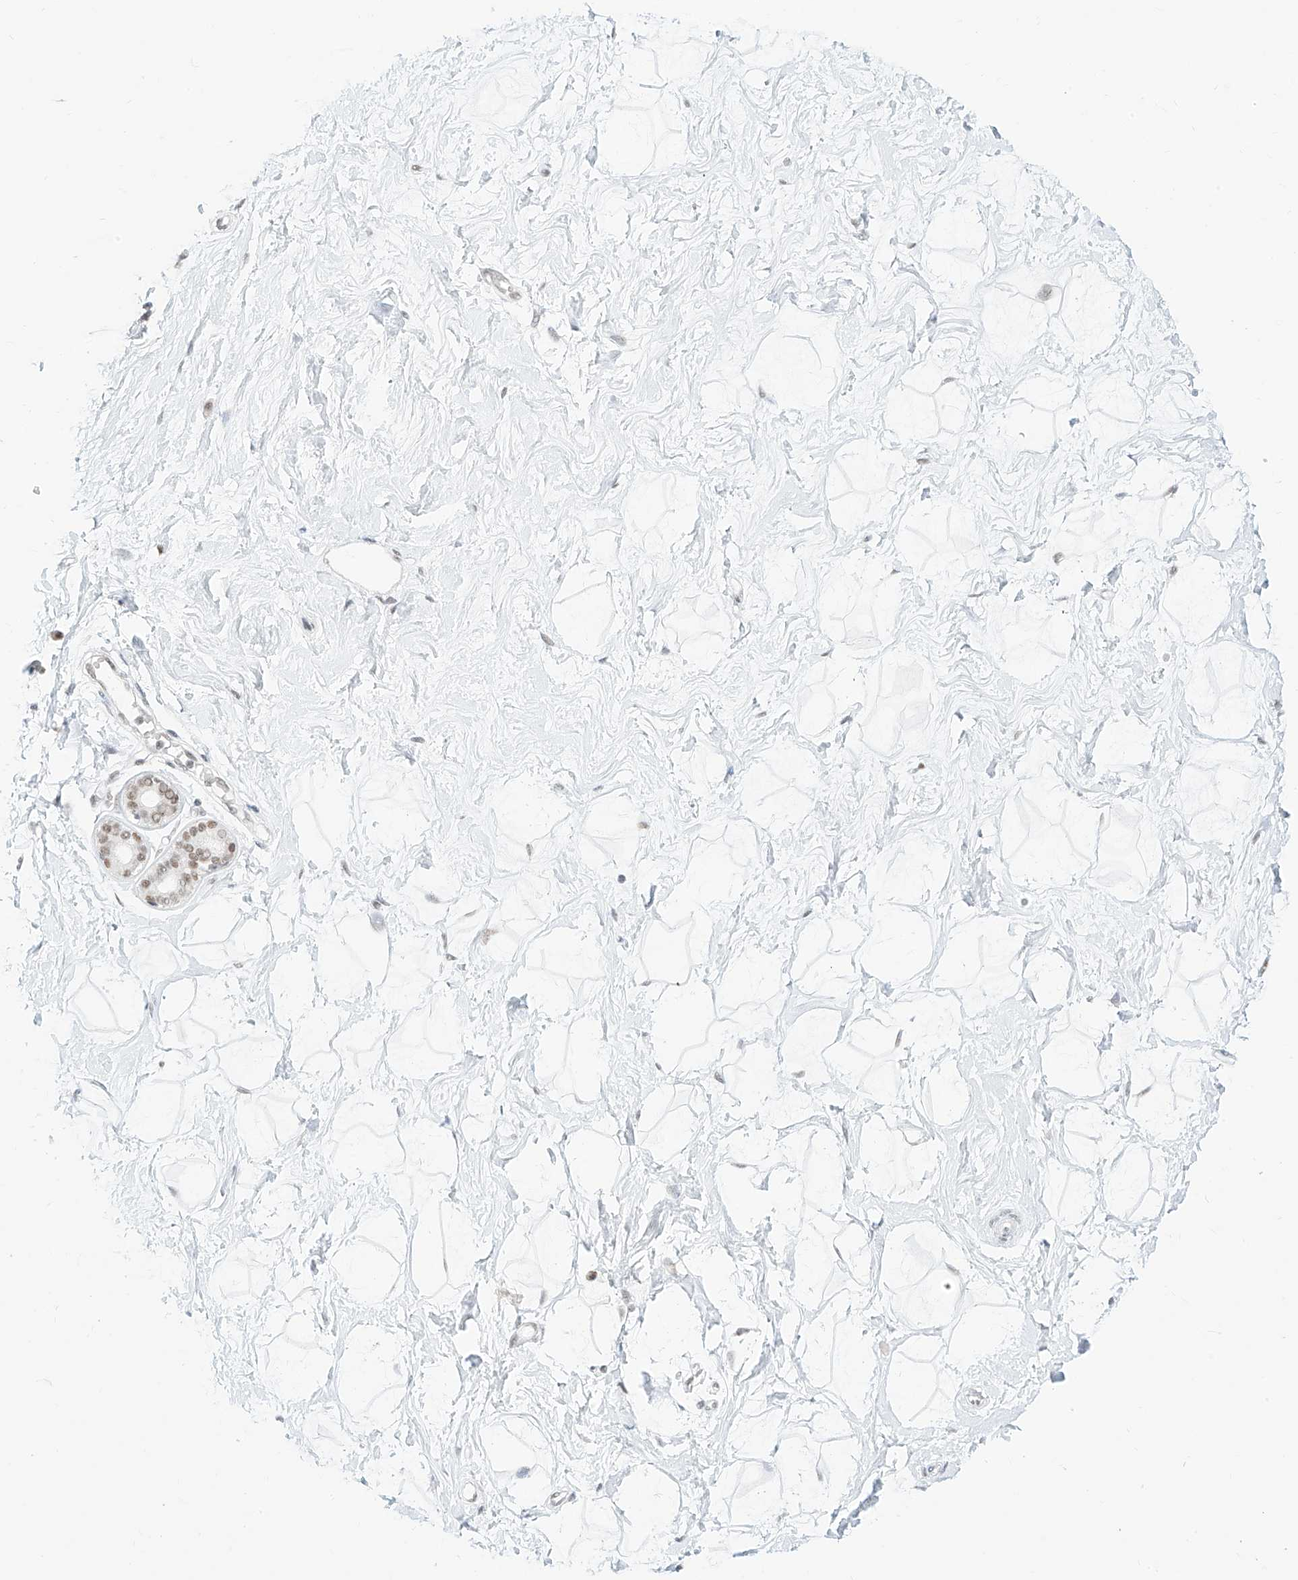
{"staining": {"intensity": "moderate", "quantity": "25%-75%", "location": "nuclear"}, "tissue": "breast", "cell_type": "Adipocytes", "image_type": "normal", "snomed": [{"axis": "morphology", "description": "Normal tissue, NOS"}, {"axis": "morphology", "description": "Adenoma, NOS"}, {"axis": "topography", "description": "Breast"}], "caption": "The immunohistochemical stain highlights moderate nuclear expression in adipocytes of benign breast. The staining was performed using DAB to visualize the protein expression in brown, while the nuclei were stained in blue with hematoxylin (Magnification: 20x).", "gene": "SUPT5H", "patient": {"sex": "female", "age": 23}}